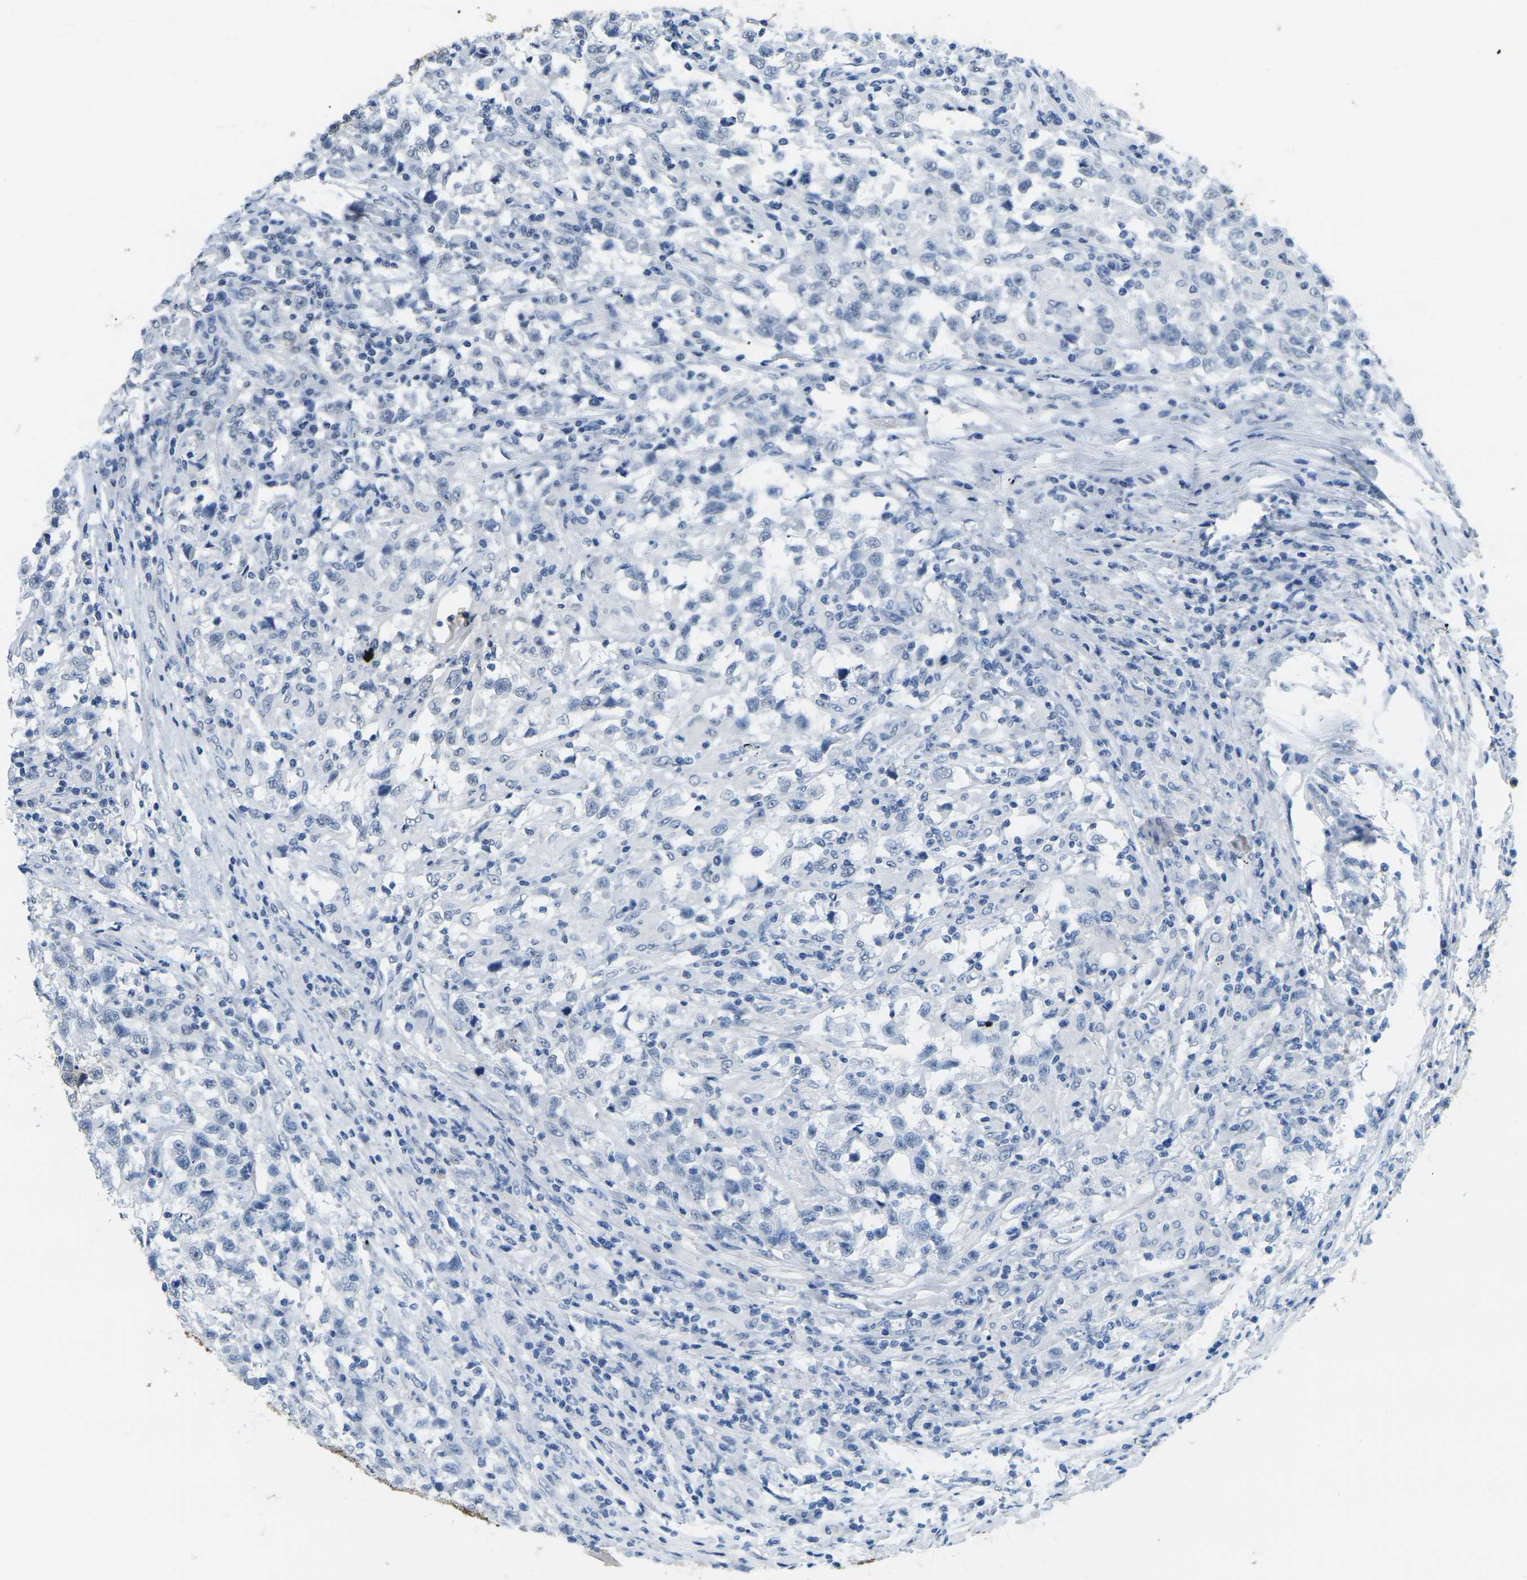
{"staining": {"intensity": "negative", "quantity": "none", "location": "none"}, "tissue": "testis cancer", "cell_type": "Tumor cells", "image_type": "cancer", "snomed": [{"axis": "morphology", "description": "Carcinoma, Embryonal, NOS"}, {"axis": "topography", "description": "Testis"}], "caption": "Immunohistochemistry (IHC) histopathology image of neoplastic tissue: embryonal carcinoma (testis) stained with DAB reveals no significant protein positivity in tumor cells.", "gene": "CTAG1A", "patient": {"sex": "male", "age": 21}}